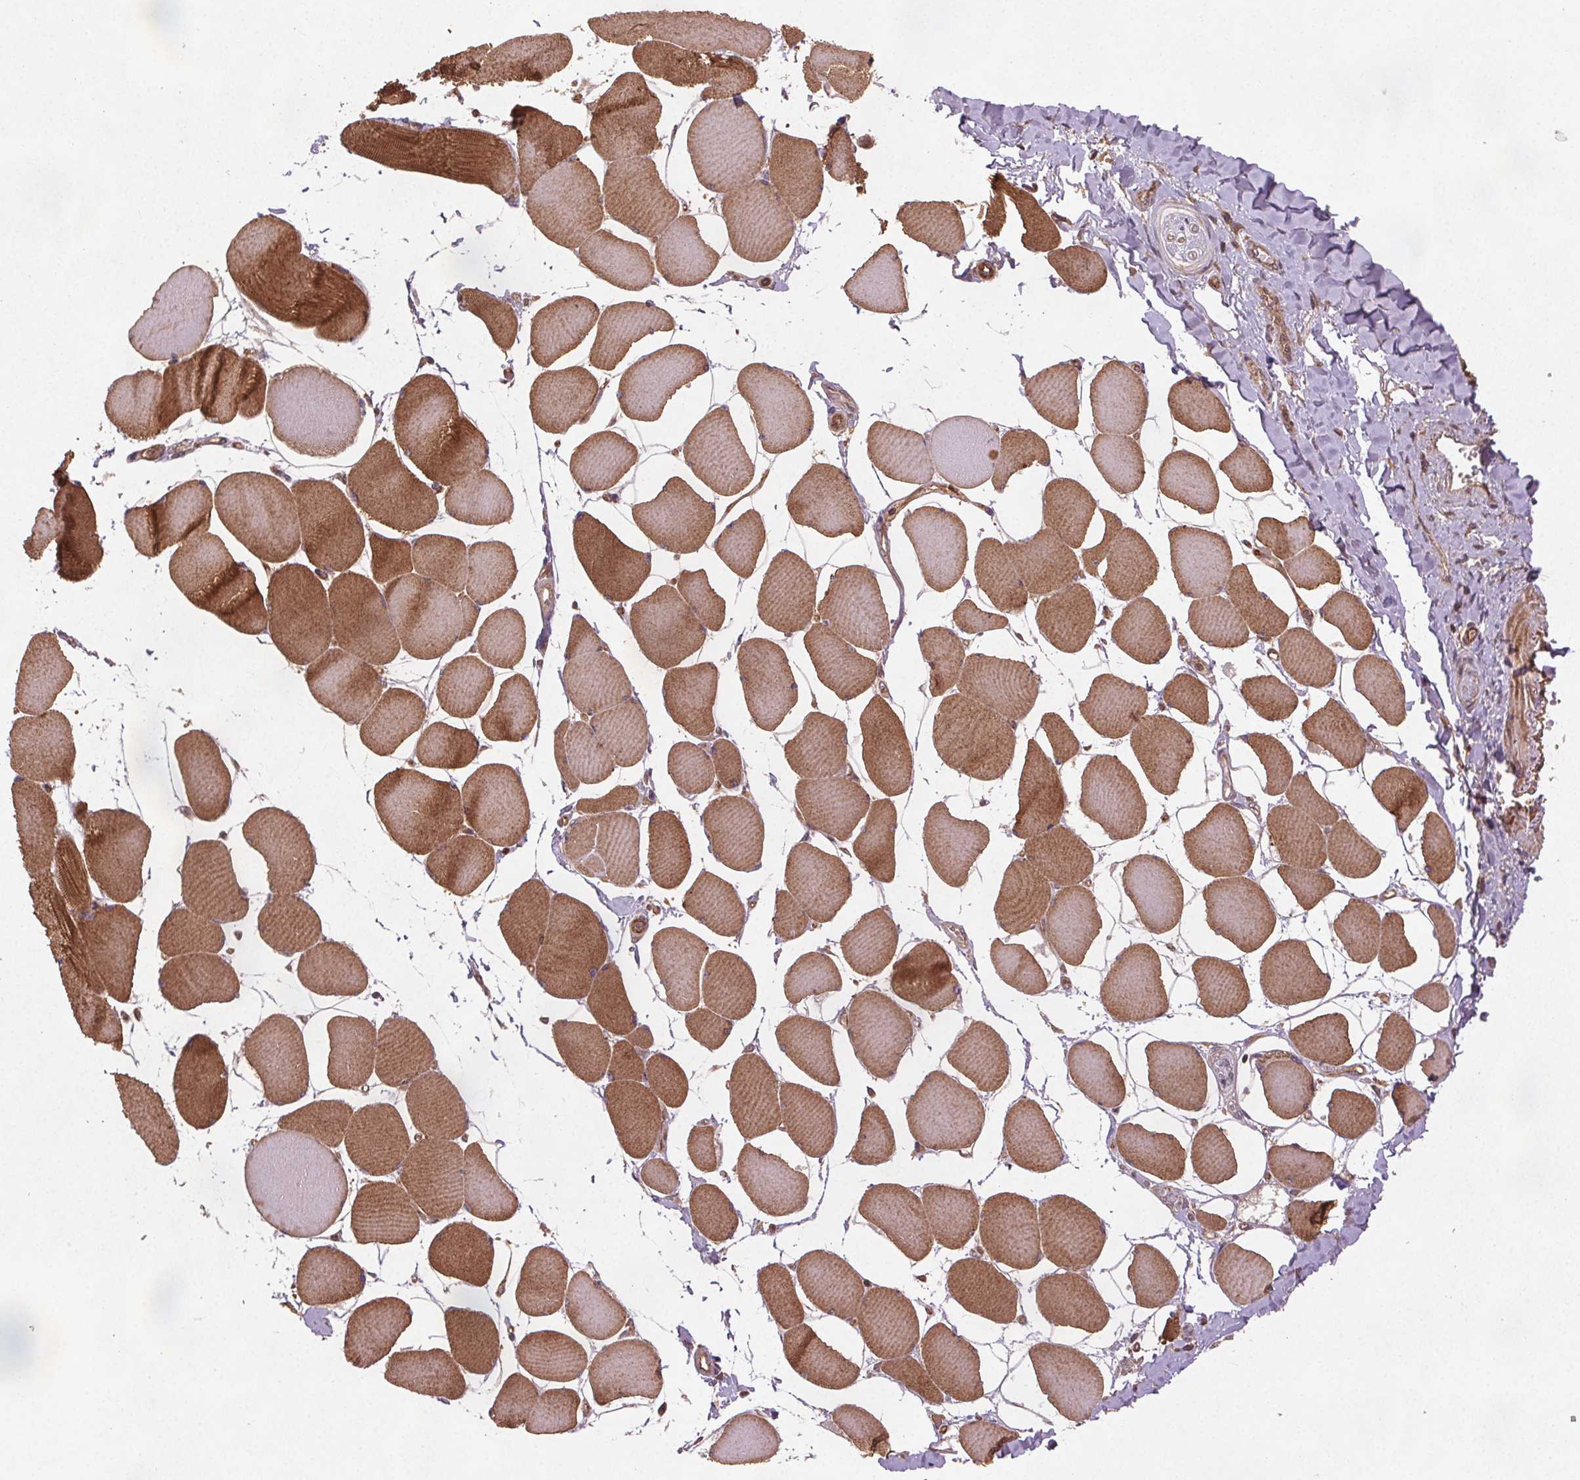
{"staining": {"intensity": "moderate", "quantity": "25%-75%", "location": "cytoplasmic/membranous"}, "tissue": "skeletal muscle", "cell_type": "Myocytes", "image_type": "normal", "snomed": [{"axis": "morphology", "description": "Normal tissue, NOS"}, {"axis": "topography", "description": "Skeletal muscle"}], "caption": "Normal skeletal muscle was stained to show a protein in brown. There is medium levels of moderate cytoplasmic/membranous expression in about 25%-75% of myocytes. The protein of interest is stained brown, and the nuclei are stained in blue (DAB IHC with brightfield microscopy, high magnification).", "gene": "SEC14L2", "patient": {"sex": "female", "age": 75}}